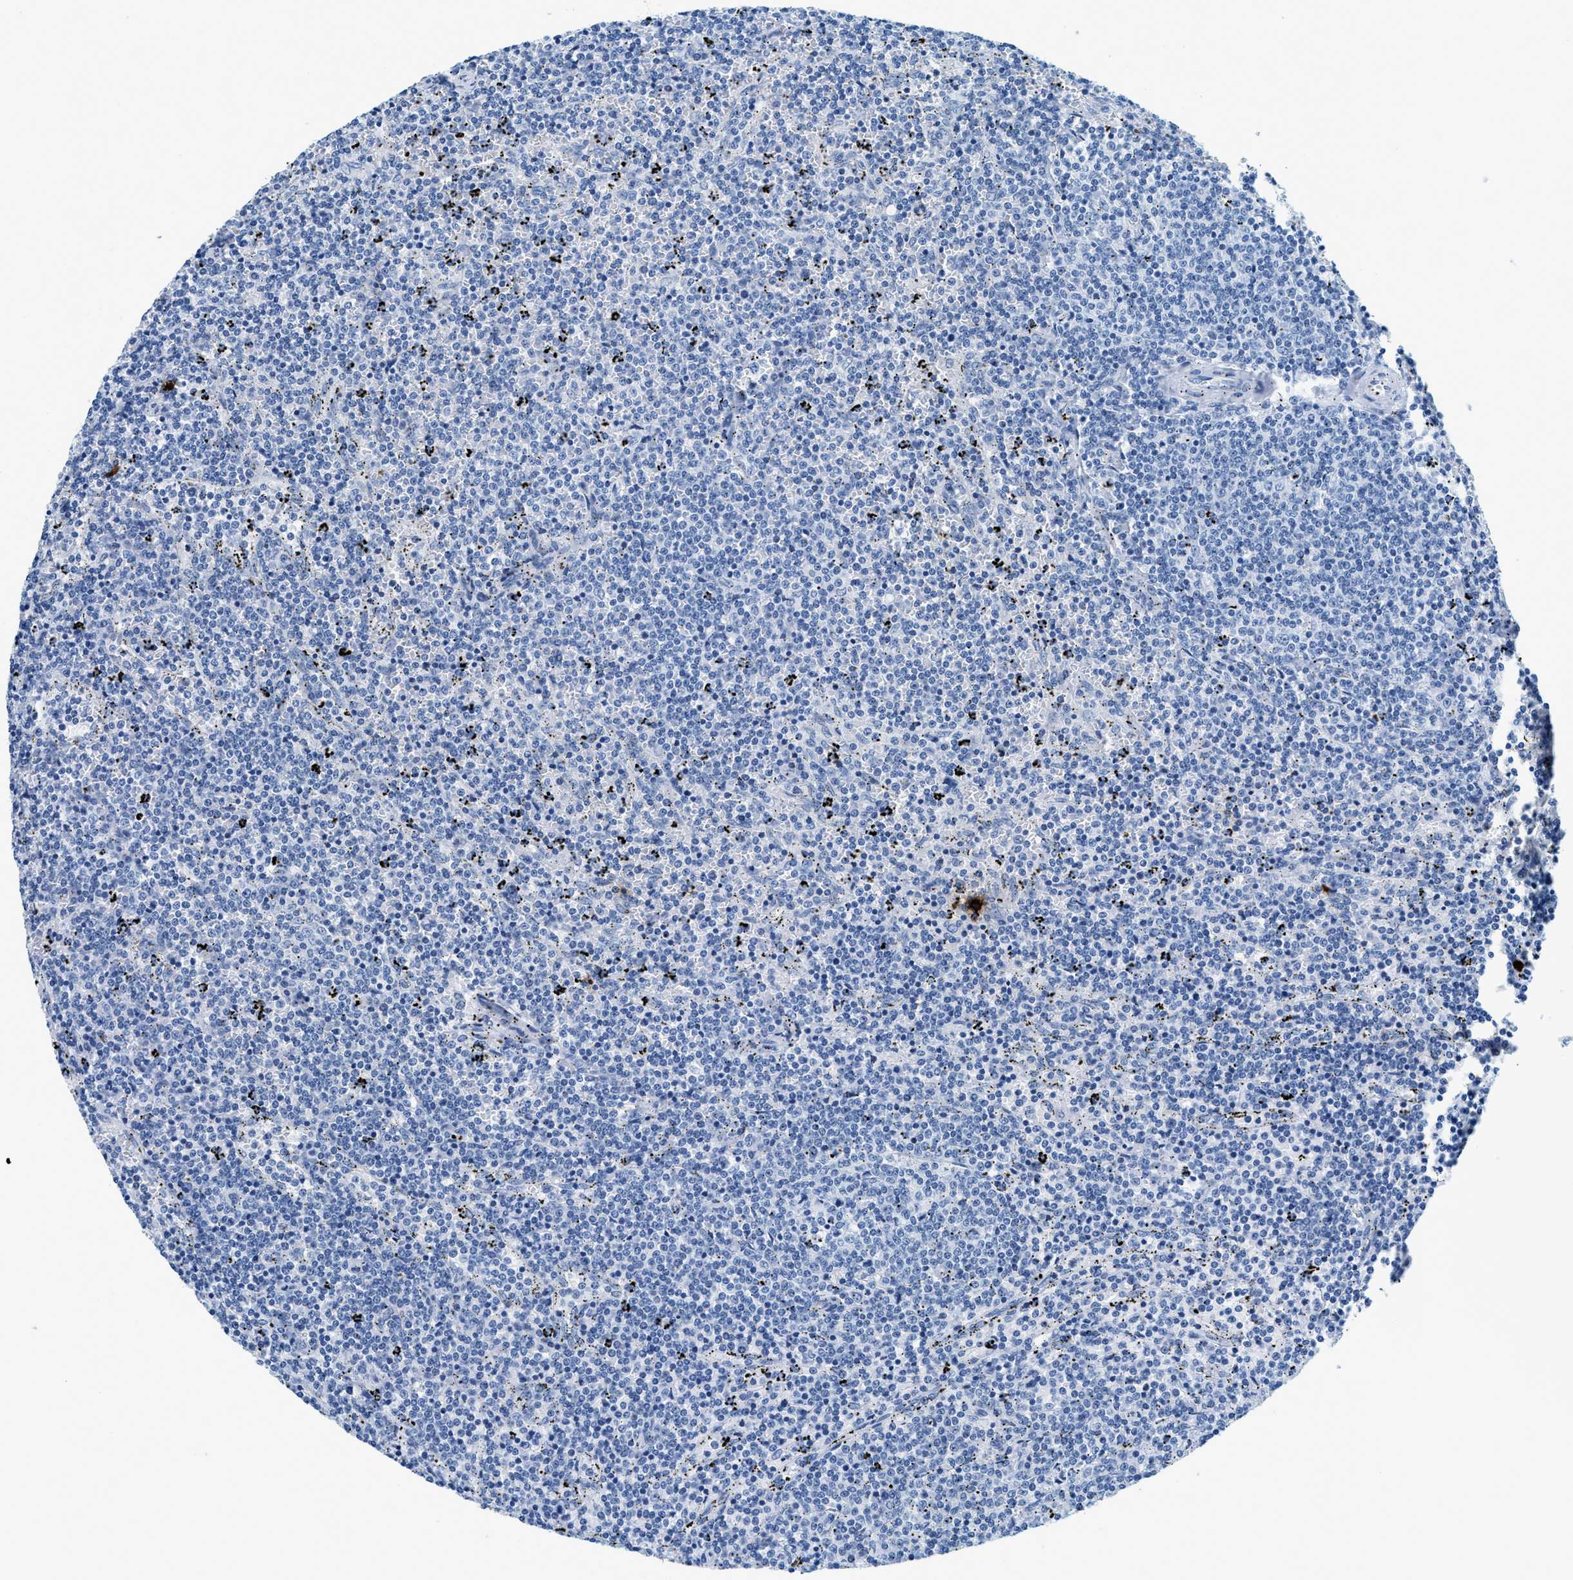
{"staining": {"intensity": "negative", "quantity": "none", "location": "none"}, "tissue": "lymphoma", "cell_type": "Tumor cells", "image_type": "cancer", "snomed": [{"axis": "morphology", "description": "Malignant lymphoma, non-Hodgkin's type, Low grade"}, {"axis": "topography", "description": "Spleen"}], "caption": "The histopathology image shows no staining of tumor cells in low-grade malignant lymphoma, non-Hodgkin's type. The staining was performed using DAB (3,3'-diaminobenzidine) to visualize the protein expression in brown, while the nuclei were stained in blue with hematoxylin (Magnification: 20x).", "gene": "TPSAB1", "patient": {"sex": "female", "age": 50}}